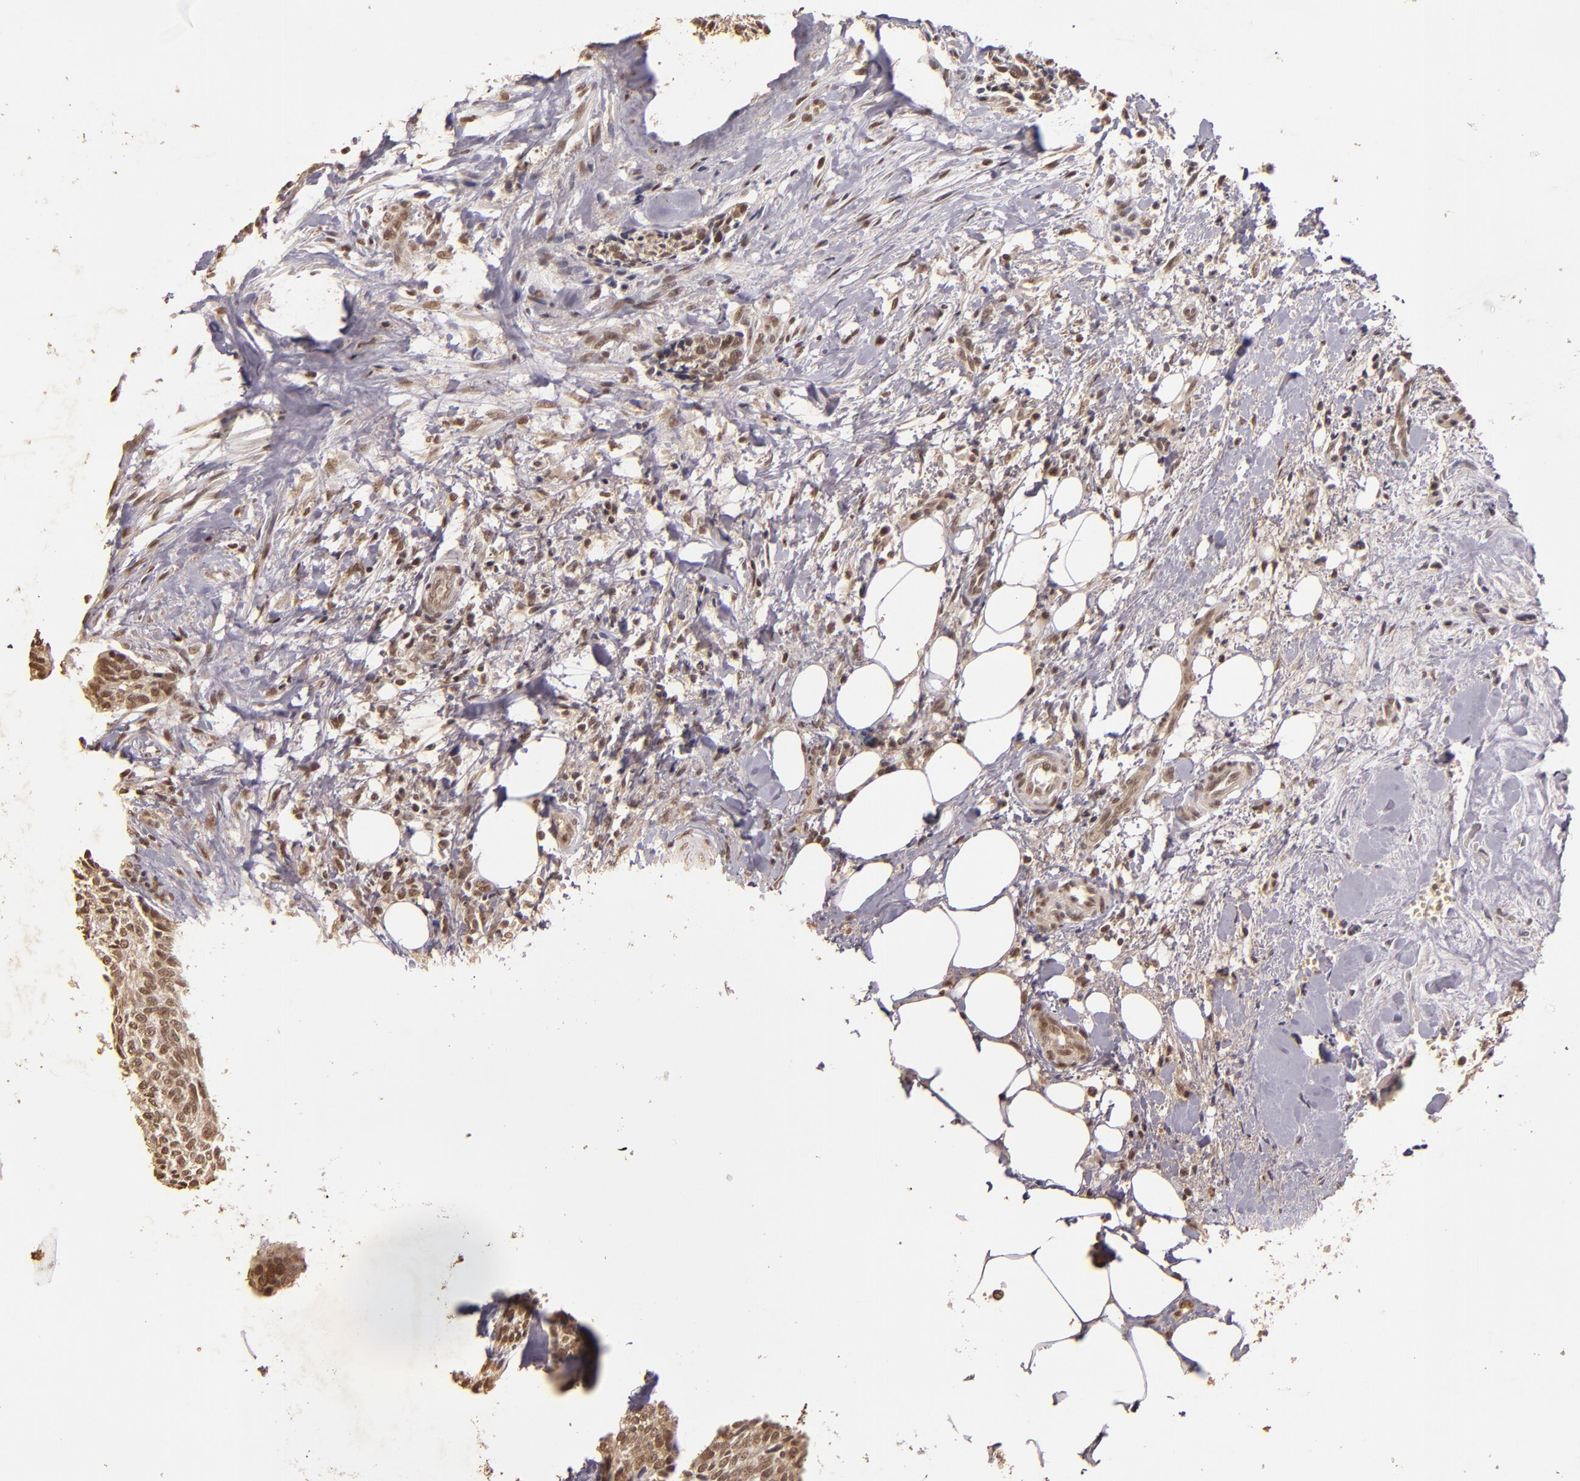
{"staining": {"intensity": "weak", "quantity": ">75%", "location": "cytoplasmic/membranous,nuclear"}, "tissue": "head and neck cancer", "cell_type": "Tumor cells", "image_type": "cancer", "snomed": [{"axis": "morphology", "description": "Squamous cell carcinoma, NOS"}, {"axis": "topography", "description": "Salivary gland"}, {"axis": "topography", "description": "Head-Neck"}], "caption": "Immunohistochemistry (IHC) image of head and neck cancer stained for a protein (brown), which reveals low levels of weak cytoplasmic/membranous and nuclear staining in approximately >75% of tumor cells.", "gene": "CUL1", "patient": {"sex": "male", "age": 70}}